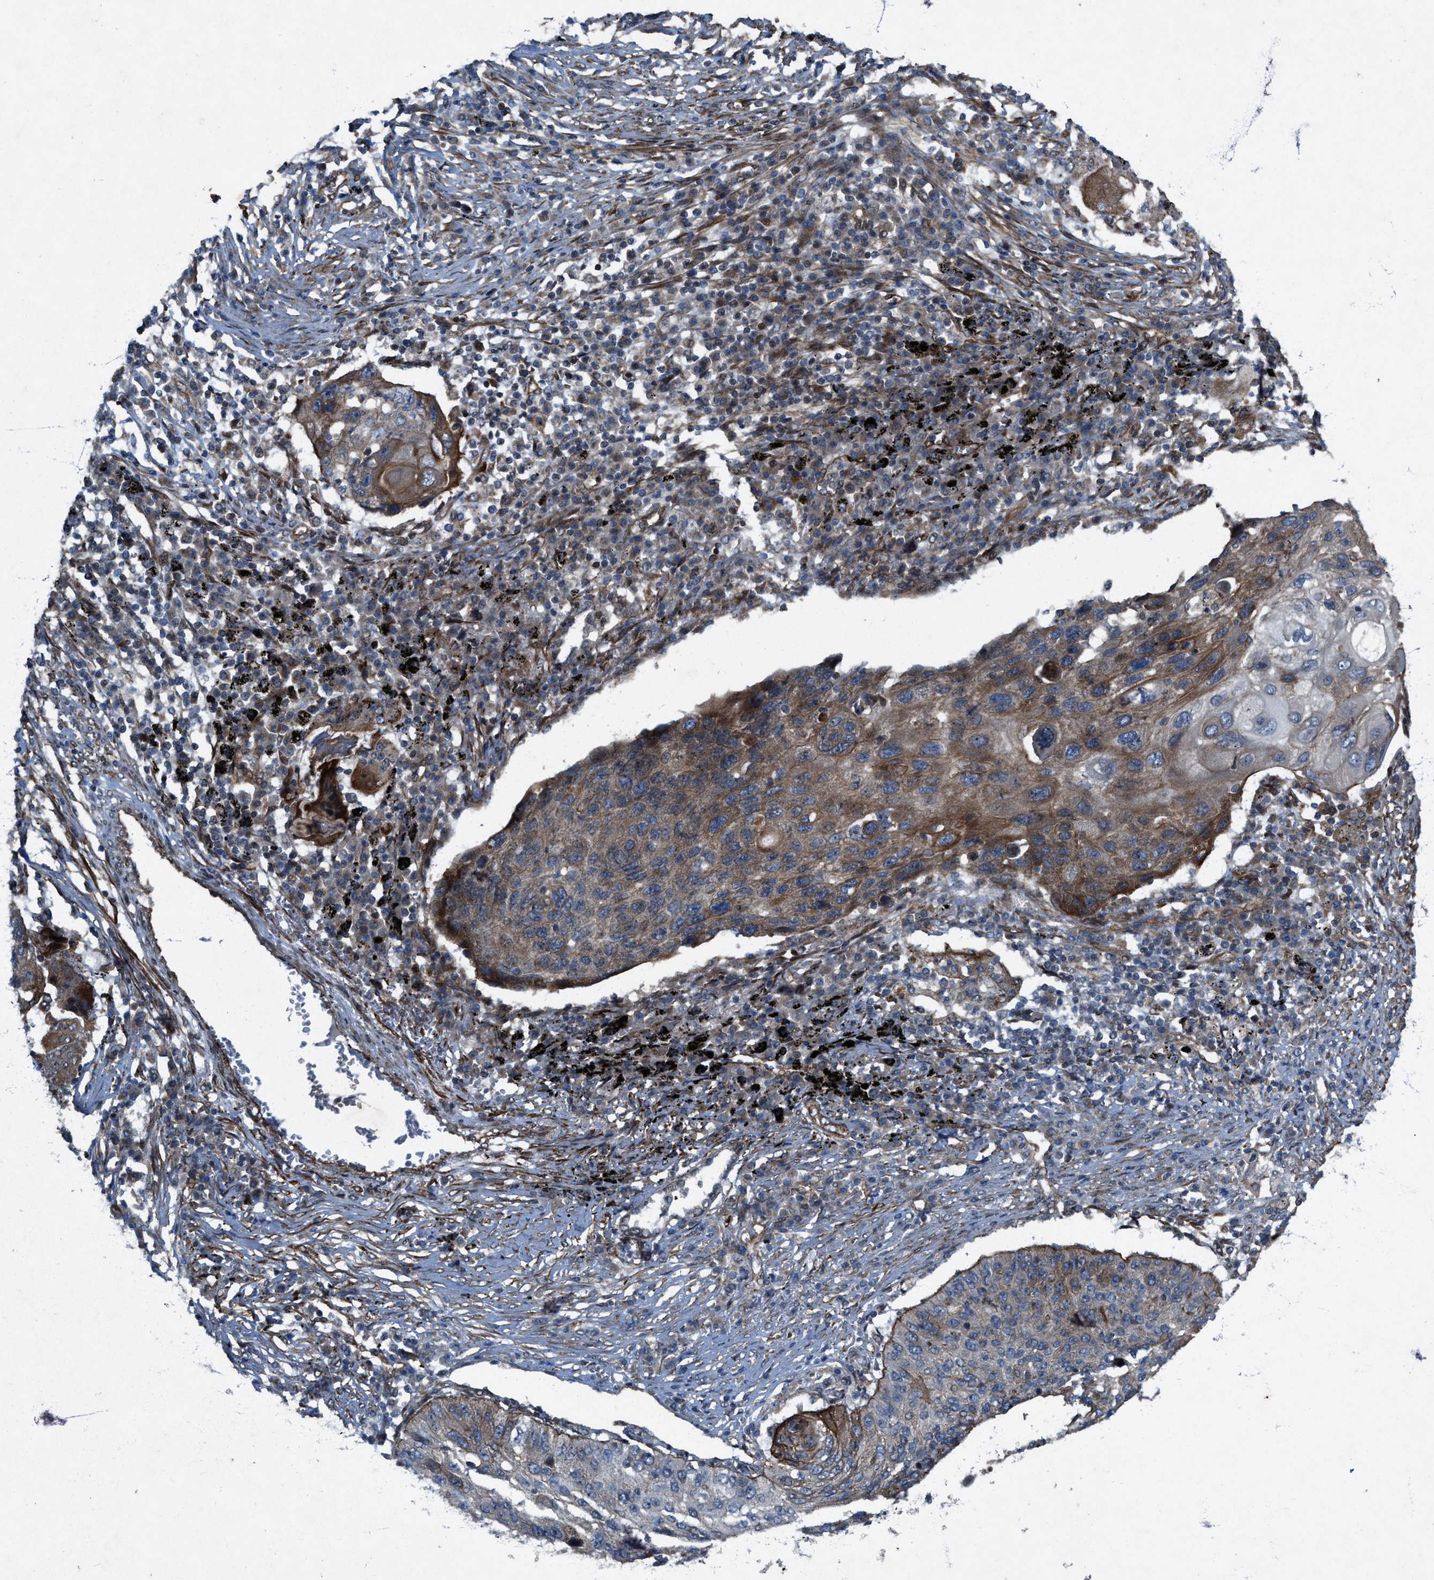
{"staining": {"intensity": "moderate", "quantity": "25%-75%", "location": "cytoplasmic/membranous"}, "tissue": "lung cancer", "cell_type": "Tumor cells", "image_type": "cancer", "snomed": [{"axis": "morphology", "description": "Squamous cell carcinoma, NOS"}, {"axis": "topography", "description": "Lung"}], "caption": "Immunohistochemical staining of lung cancer (squamous cell carcinoma) exhibits moderate cytoplasmic/membranous protein staining in about 25%-75% of tumor cells.", "gene": "URGCP", "patient": {"sex": "female", "age": 63}}